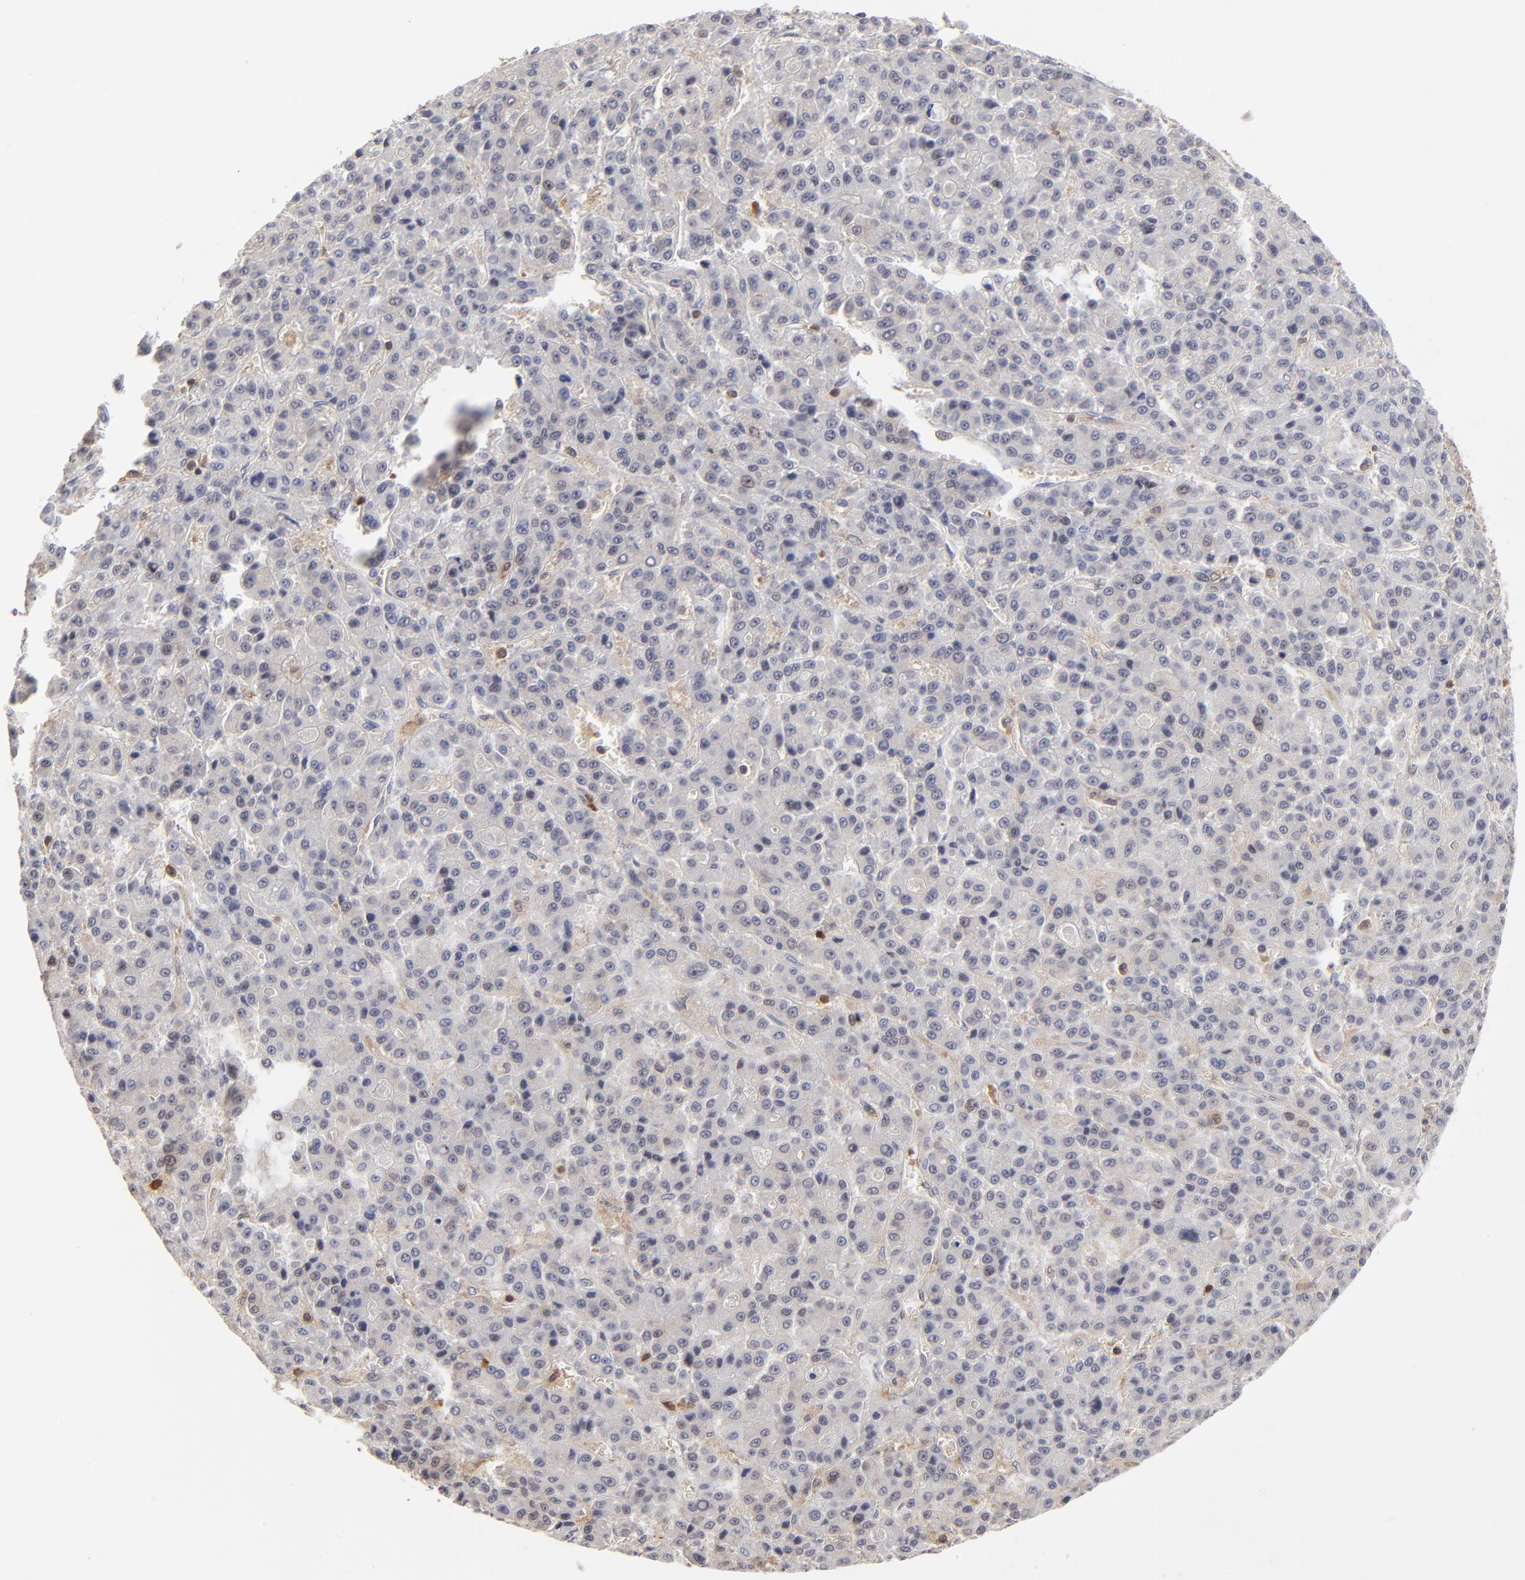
{"staining": {"intensity": "negative", "quantity": "none", "location": "none"}, "tissue": "liver cancer", "cell_type": "Tumor cells", "image_type": "cancer", "snomed": [{"axis": "morphology", "description": "Carcinoma, Hepatocellular, NOS"}, {"axis": "topography", "description": "Liver"}], "caption": "Photomicrograph shows no significant protein expression in tumor cells of liver hepatocellular carcinoma.", "gene": "CASP3", "patient": {"sex": "male", "age": 70}}